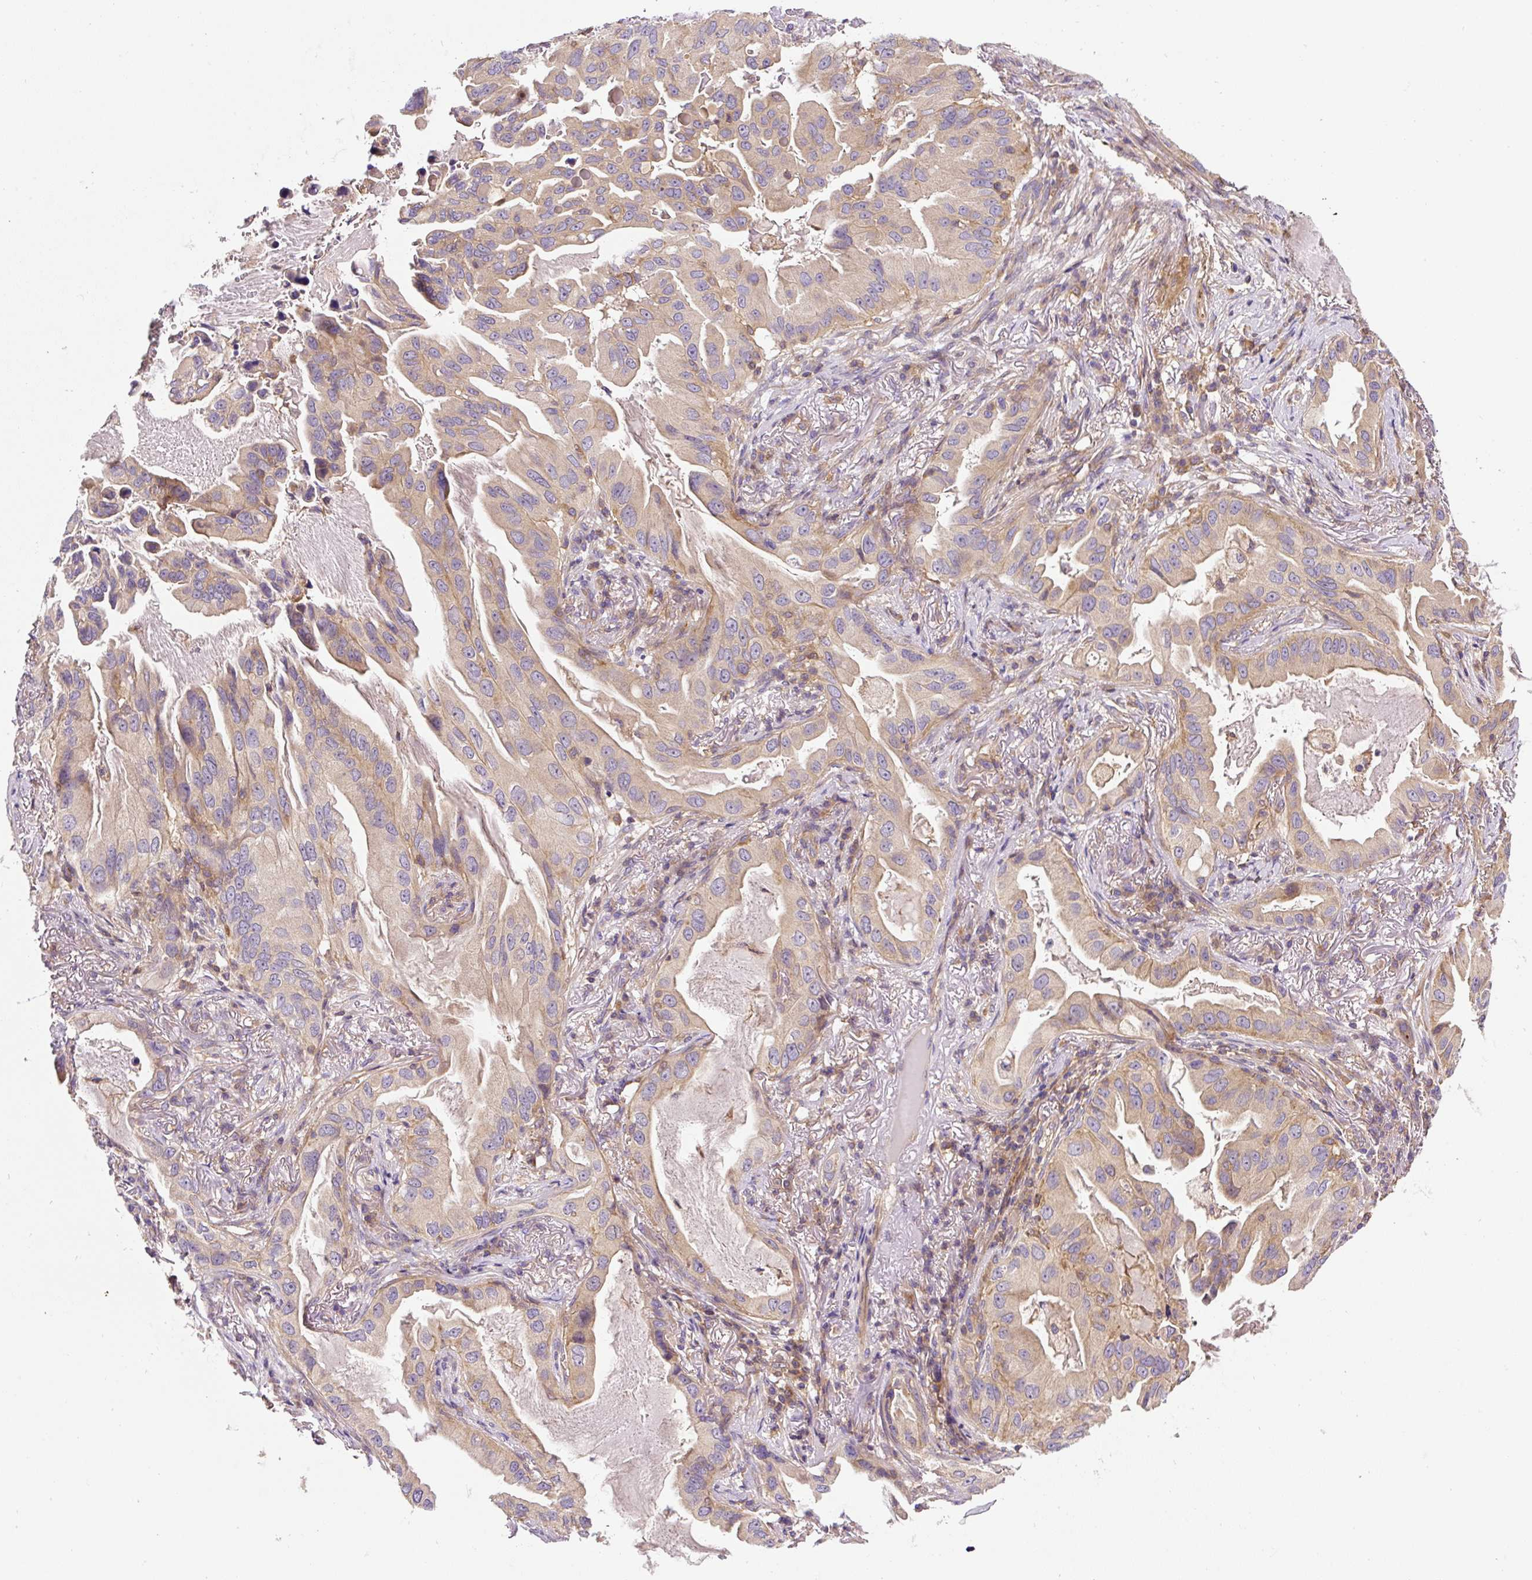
{"staining": {"intensity": "weak", "quantity": ">75%", "location": "cytoplasmic/membranous"}, "tissue": "lung cancer", "cell_type": "Tumor cells", "image_type": "cancer", "snomed": [{"axis": "morphology", "description": "Adenocarcinoma, NOS"}, {"axis": "topography", "description": "Lung"}], "caption": "A micrograph showing weak cytoplasmic/membranous positivity in about >75% of tumor cells in lung cancer, as visualized by brown immunohistochemical staining.", "gene": "CCDC28A", "patient": {"sex": "female", "age": 69}}